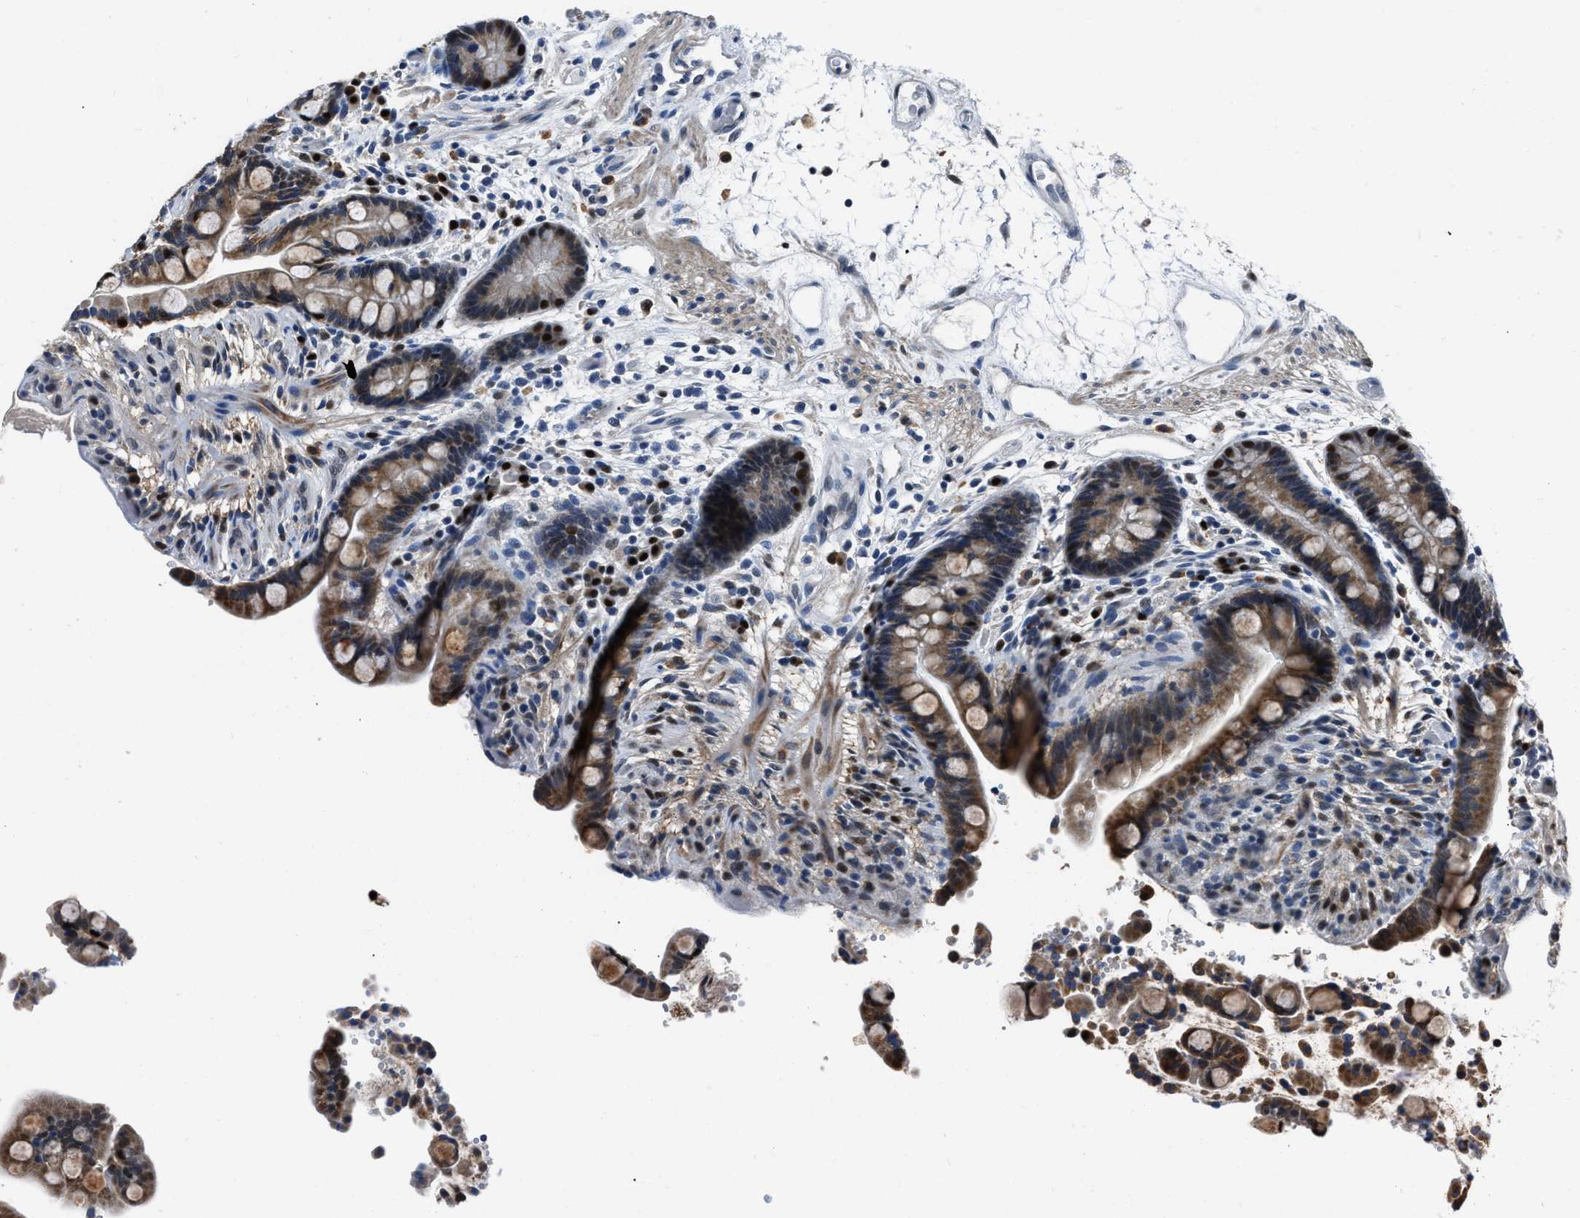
{"staining": {"intensity": "negative", "quantity": "none", "location": "none"}, "tissue": "colon", "cell_type": "Endothelial cells", "image_type": "normal", "snomed": [{"axis": "morphology", "description": "Normal tissue, NOS"}, {"axis": "topography", "description": "Colon"}], "caption": "There is no significant staining in endothelial cells of colon. (DAB (3,3'-diaminobenzidine) immunohistochemistry (IHC) visualized using brightfield microscopy, high magnification).", "gene": "NSUN5", "patient": {"sex": "male", "age": 73}}